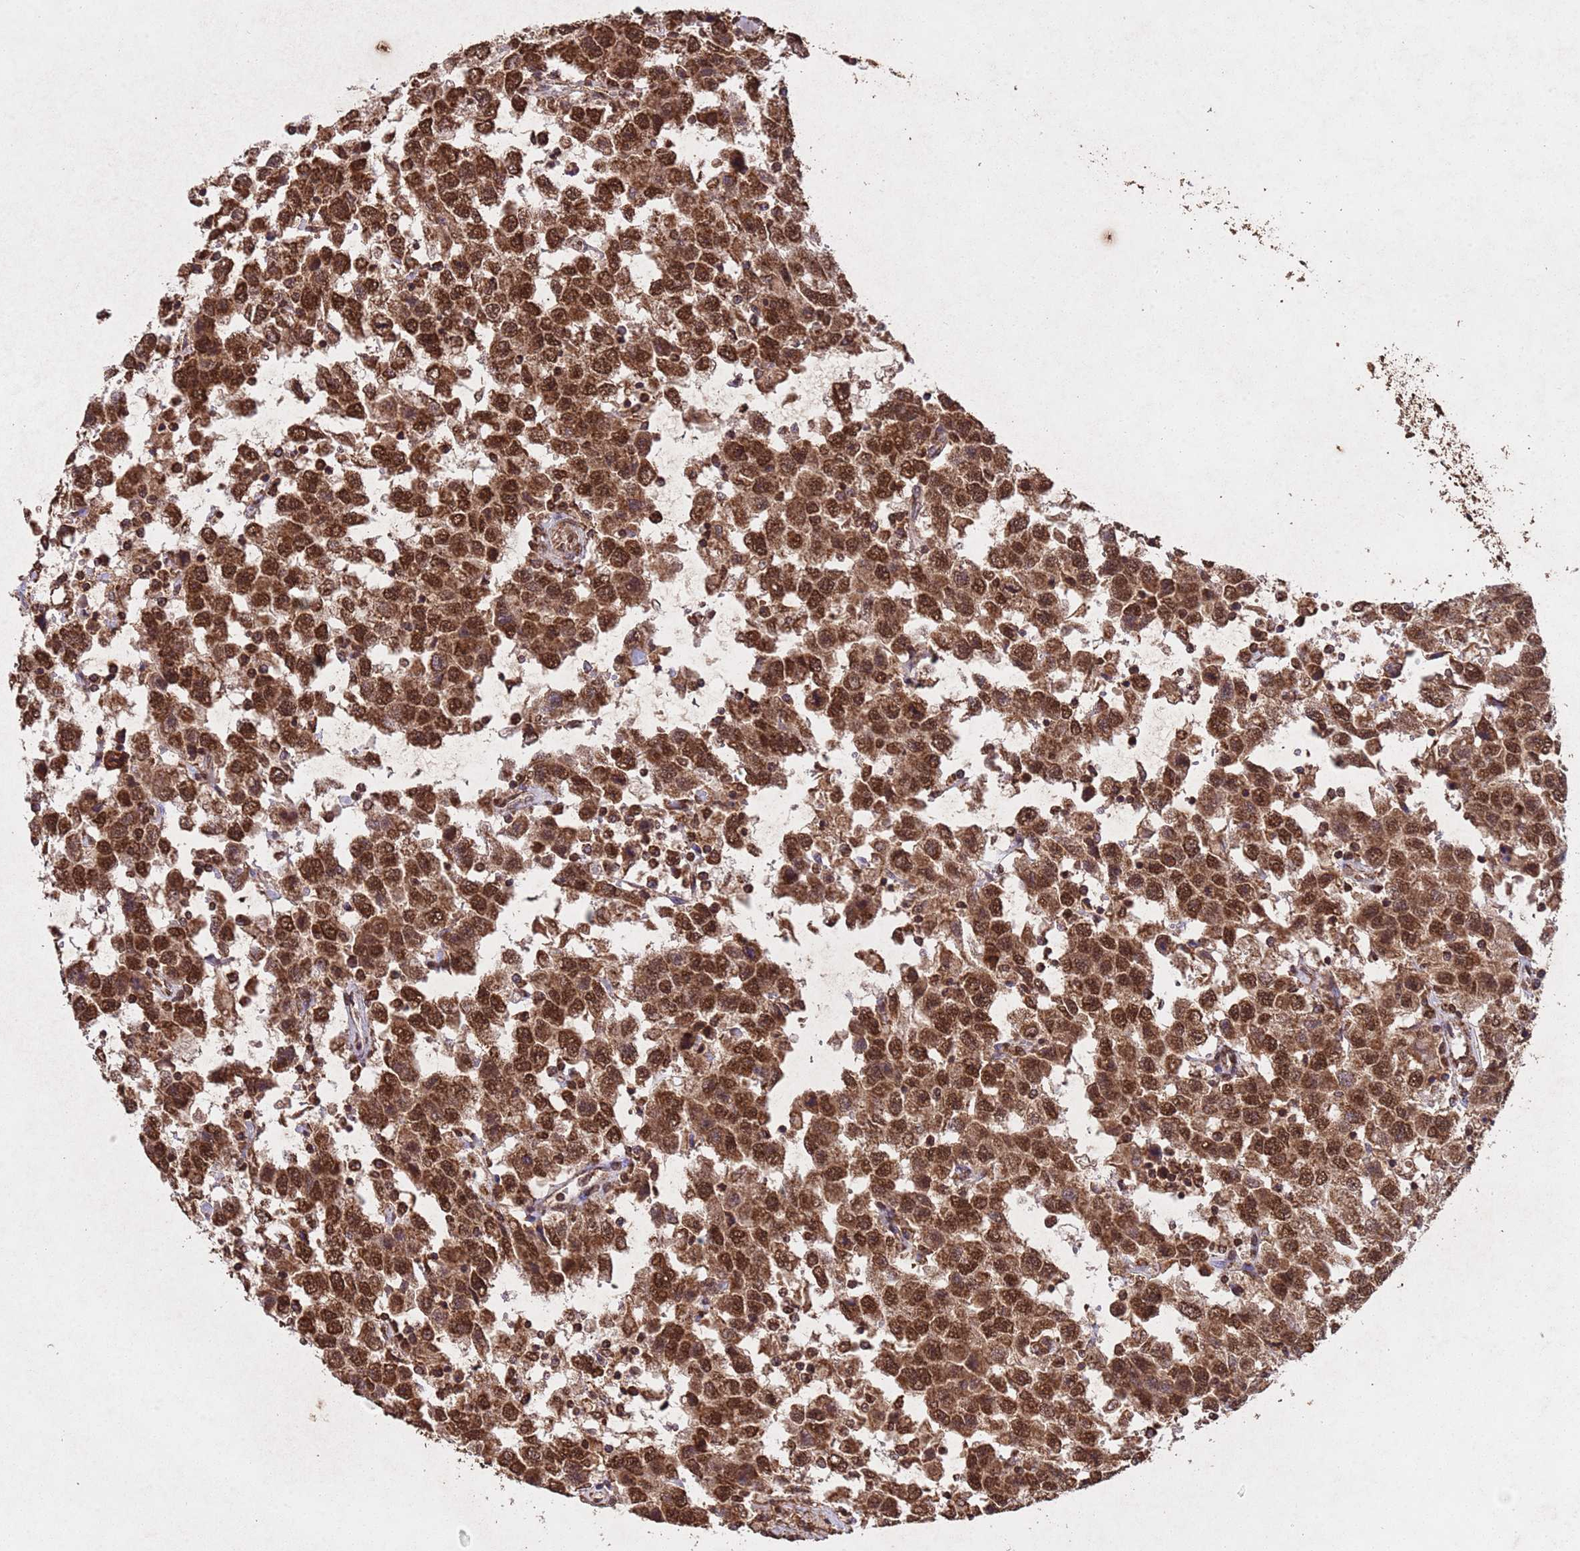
{"staining": {"intensity": "strong", "quantity": ">75%", "location": "nuclear"}, "tissue": "testis cancer", "cell_type": "Tumor cells", "image_type": "cancer", "snomed": [{"axis": "morphology", "description": "Seminoma, NOS"}, {"axis": "topography", "description": "Testis"}], "caption": "Tumor cells demonstrate high levels of strong nuclear positivity in approximately >75% of cells in testis seminoma. (Brightfield microscopy of DAB IHC at high magnification).", "gene": "HDAC10", "patient": {"sex": "male", "age": 41}}